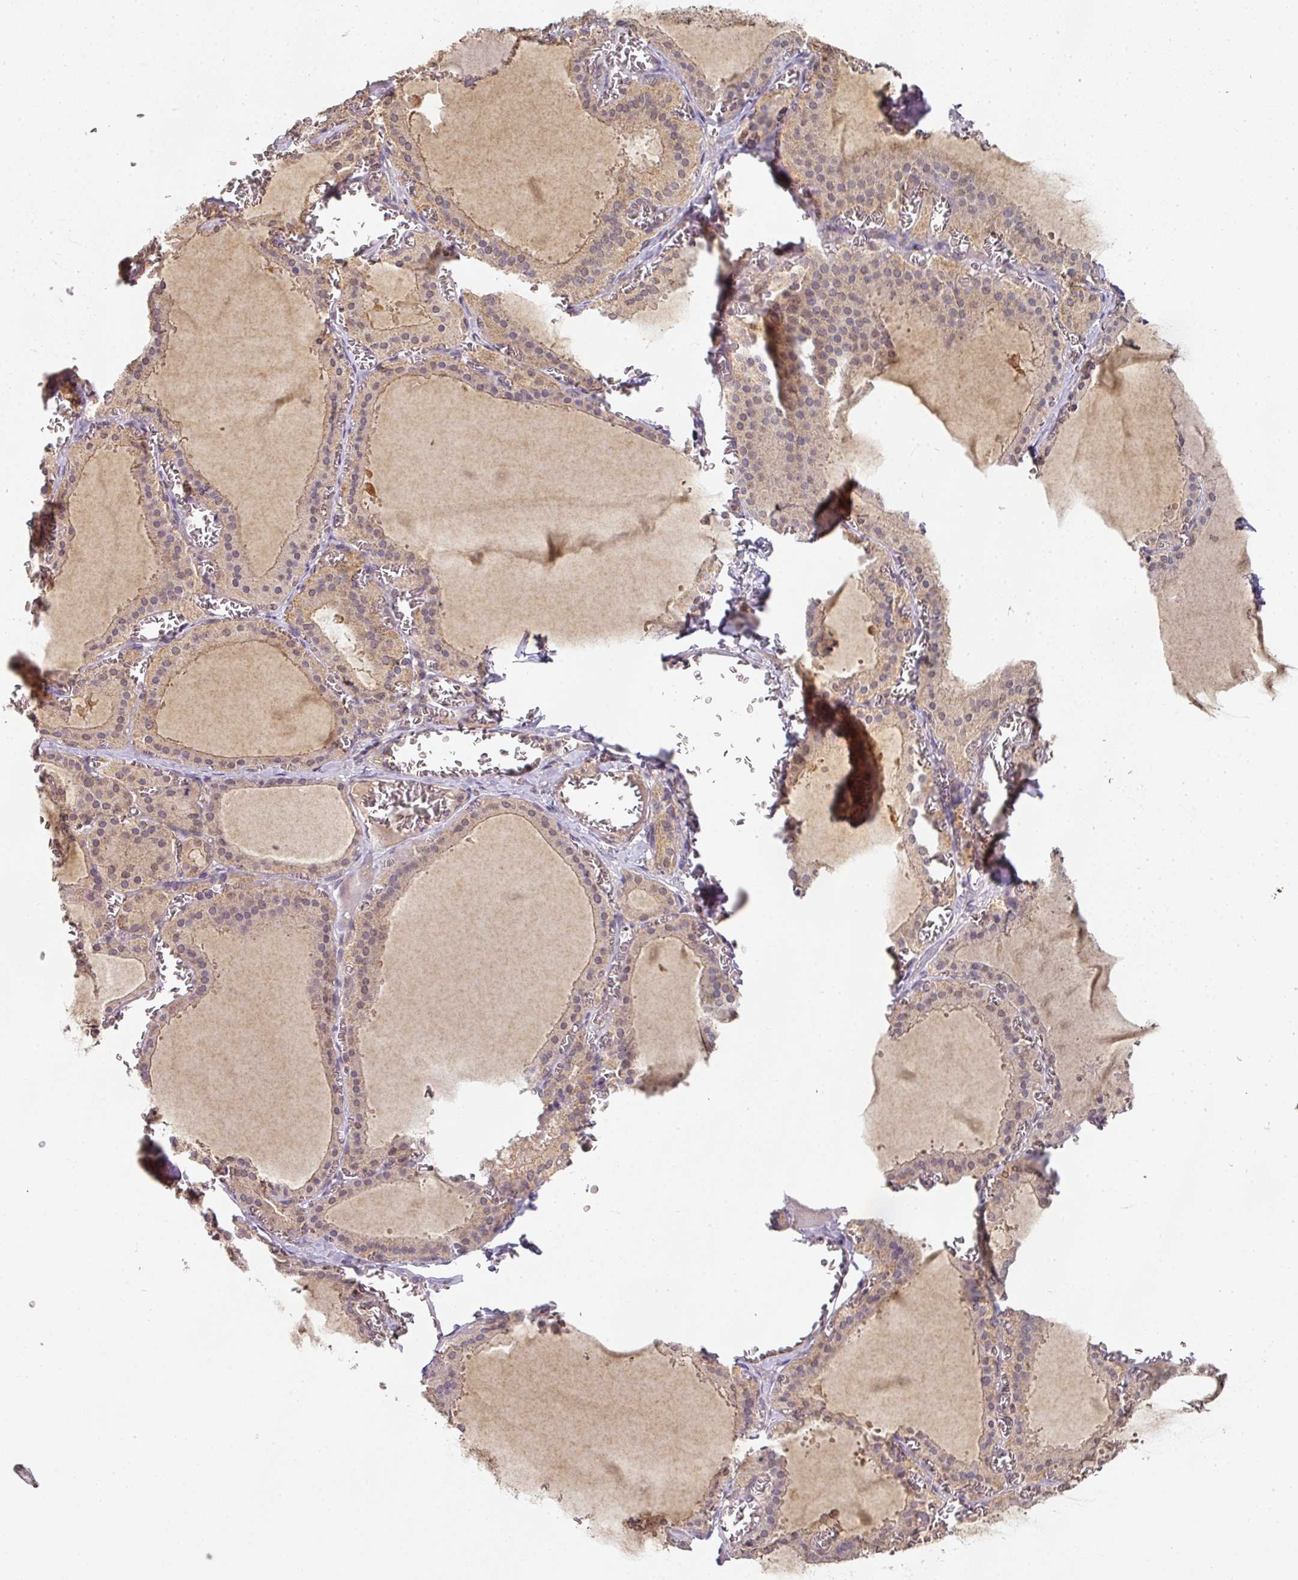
{"staining": {"intensity": "moderate", "quantity": "<25%", "location": "cytoplasmic/membranous"}, "tissue": "thyroid gland", "cell_type": "Glandular cells", "image_type": "normal", "snomed": [{"axis": "morphology", "description": "Normal tissue, NOS"}, {"axis": "topography", "description": "Thyroid gland"}], "caption": "Brown immunohistochemical staining in unremarkable thyroid gland shows moderate cytoplasmic/membranous staining in about <25% of glandular cells. (Brightfield microscopy of DAB IHC at high magnification).", "gene": "EXTL3", "patient": {"sex": "female", "age": 30}}